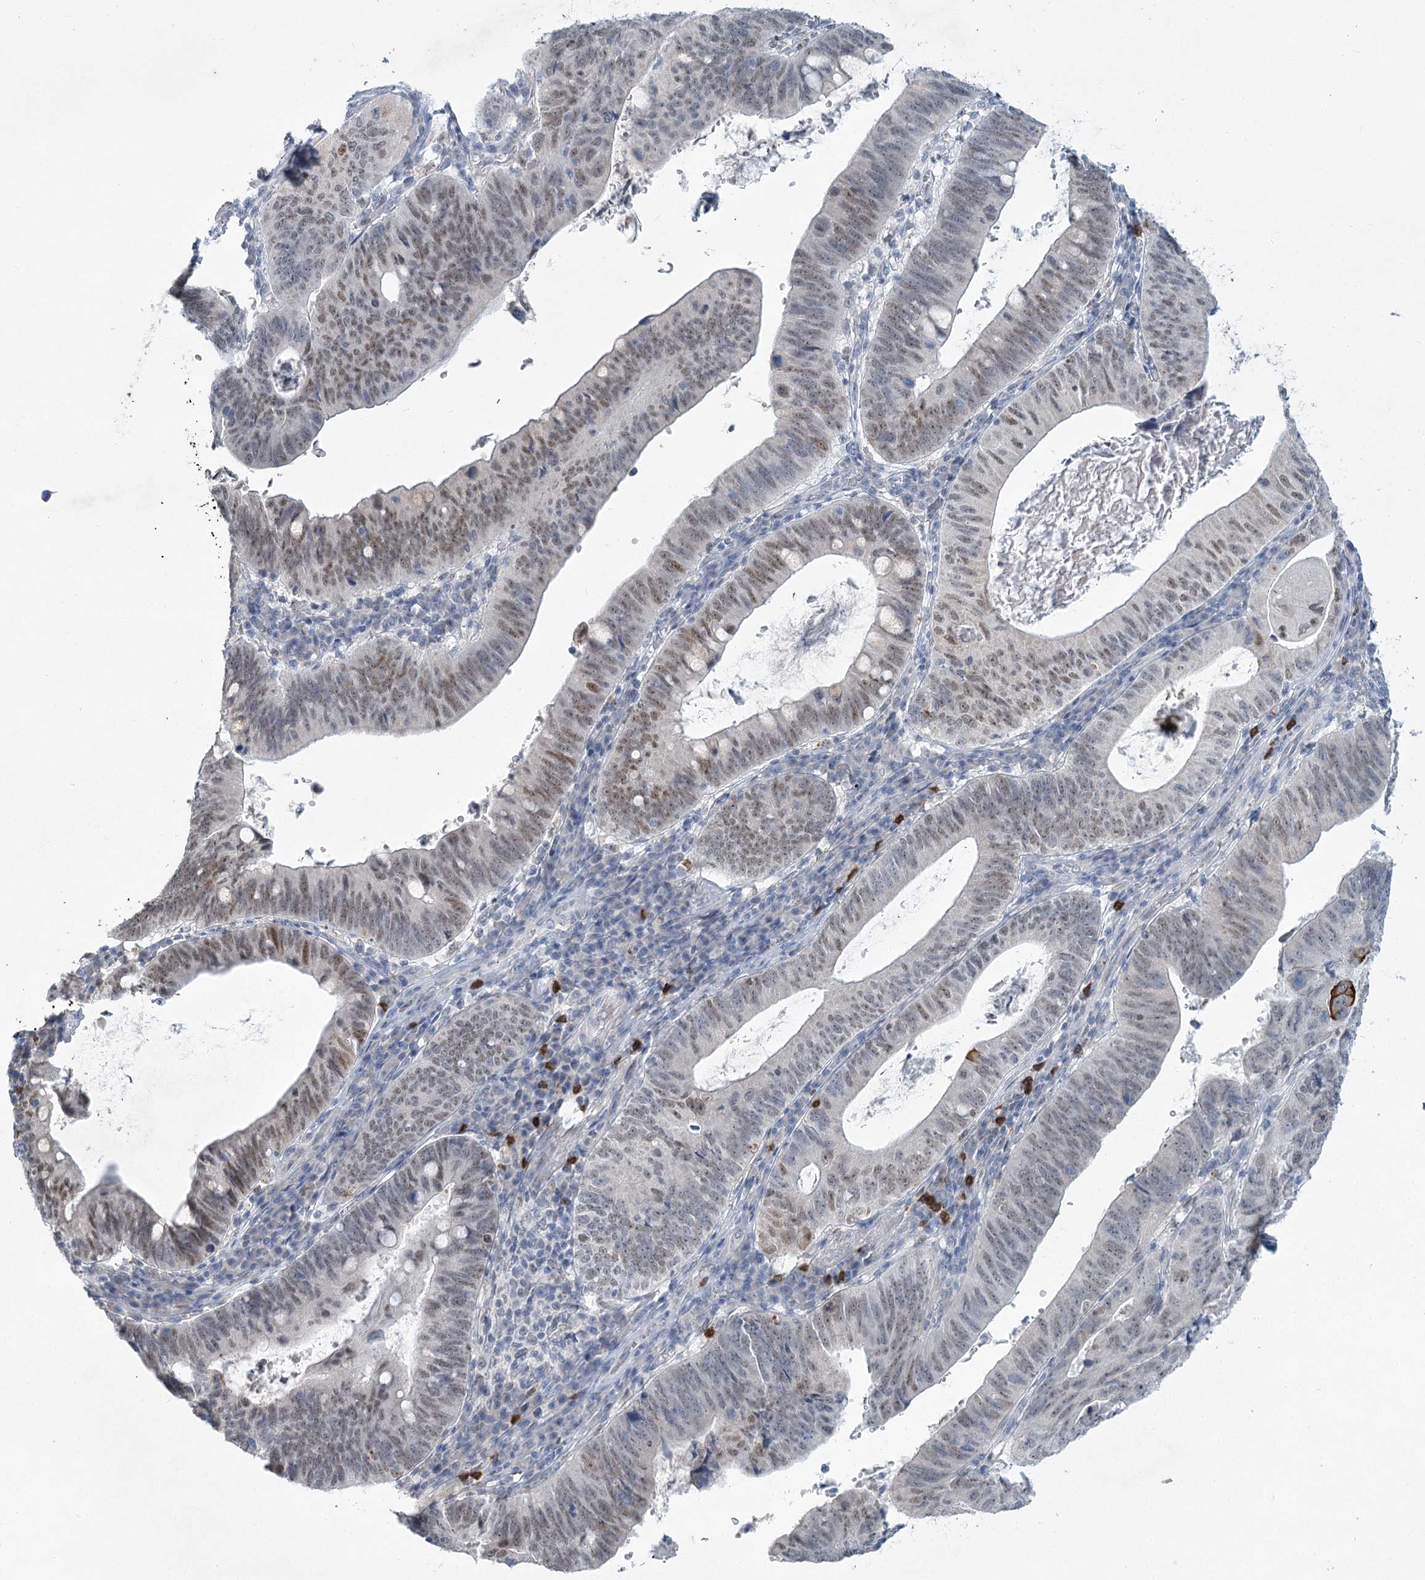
{"staining": {"intensity": "moderate", "quantity": "25%-75%", "location": "nuclear"}, "tissue": "stomach cancer", "cell_type": "Tumor cells", "image_type": "cancer", "snomed": [{"axis": "morphology", "description": "Adenocarcinoma, NOS"}, {"axis": "topography", "description": "Stomach"}], "caption": "Moderate nuclear expression is seen in about 25%-75% of tumor cells in adenocarcinoma (stomach). (Brightfield microscopy of DAB IHC at high magnification).", "gene": "ABITRAM", "patient": {"sex": "male", "age": 59}}